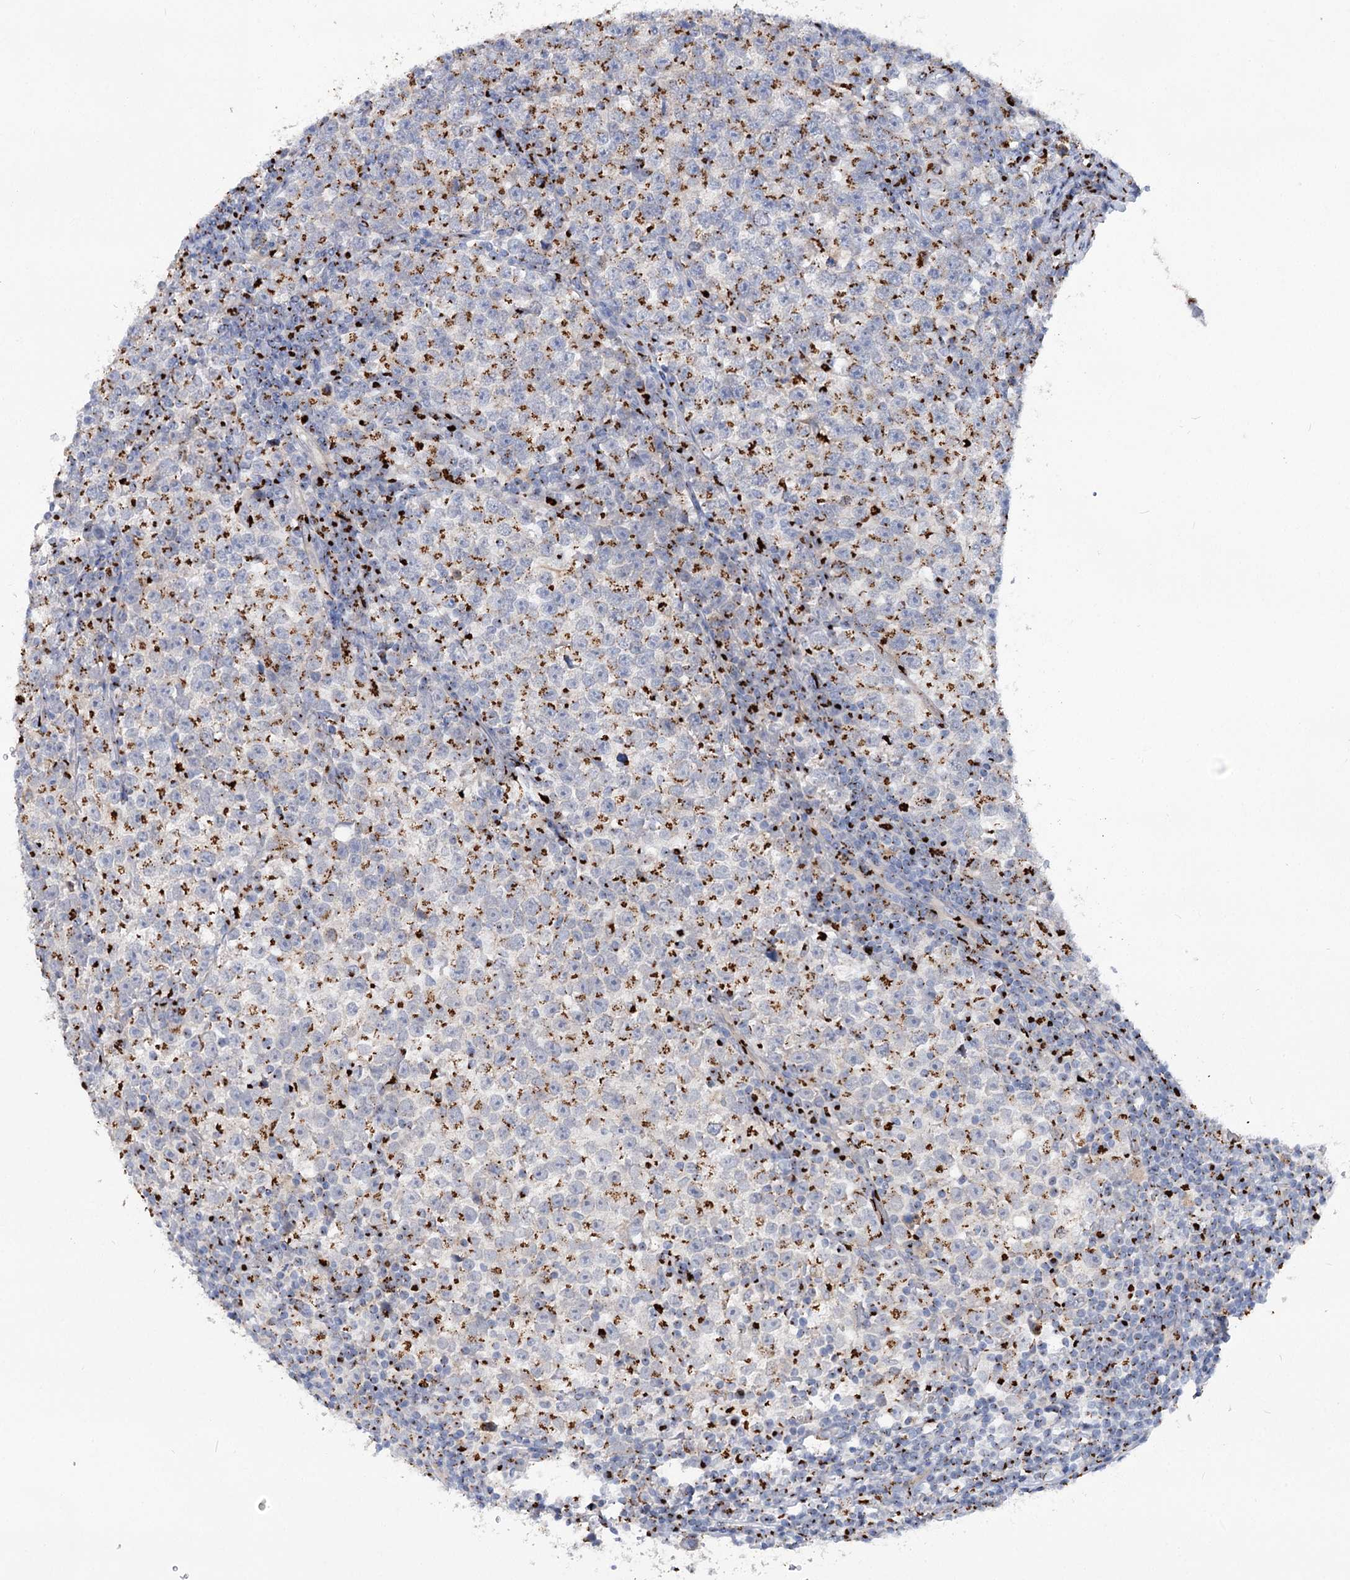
{"staining": {"intensity": "moderate", "quantity": ">75%", "location": "cytoplasmic/membranous"}, "tissue": "testis cancer", "cell_type": "Tumor cells", "image_type": "cancer", "snomed": [{"axis": "morphology", "description": "Normal tissue, NOS"}, {"axis": "morphology", "description": "Seminoma, NOS"}, {"axis": "topography", "description": "Testis"}], "caption": "Testis seminoma stained with a brown dye demonstrates moderate cytoplasmic/membranous positive positivity in approximately >75% of tumor cells.", "gene": "TMEM165", "patient": {"sex": "male", "age": 43}}